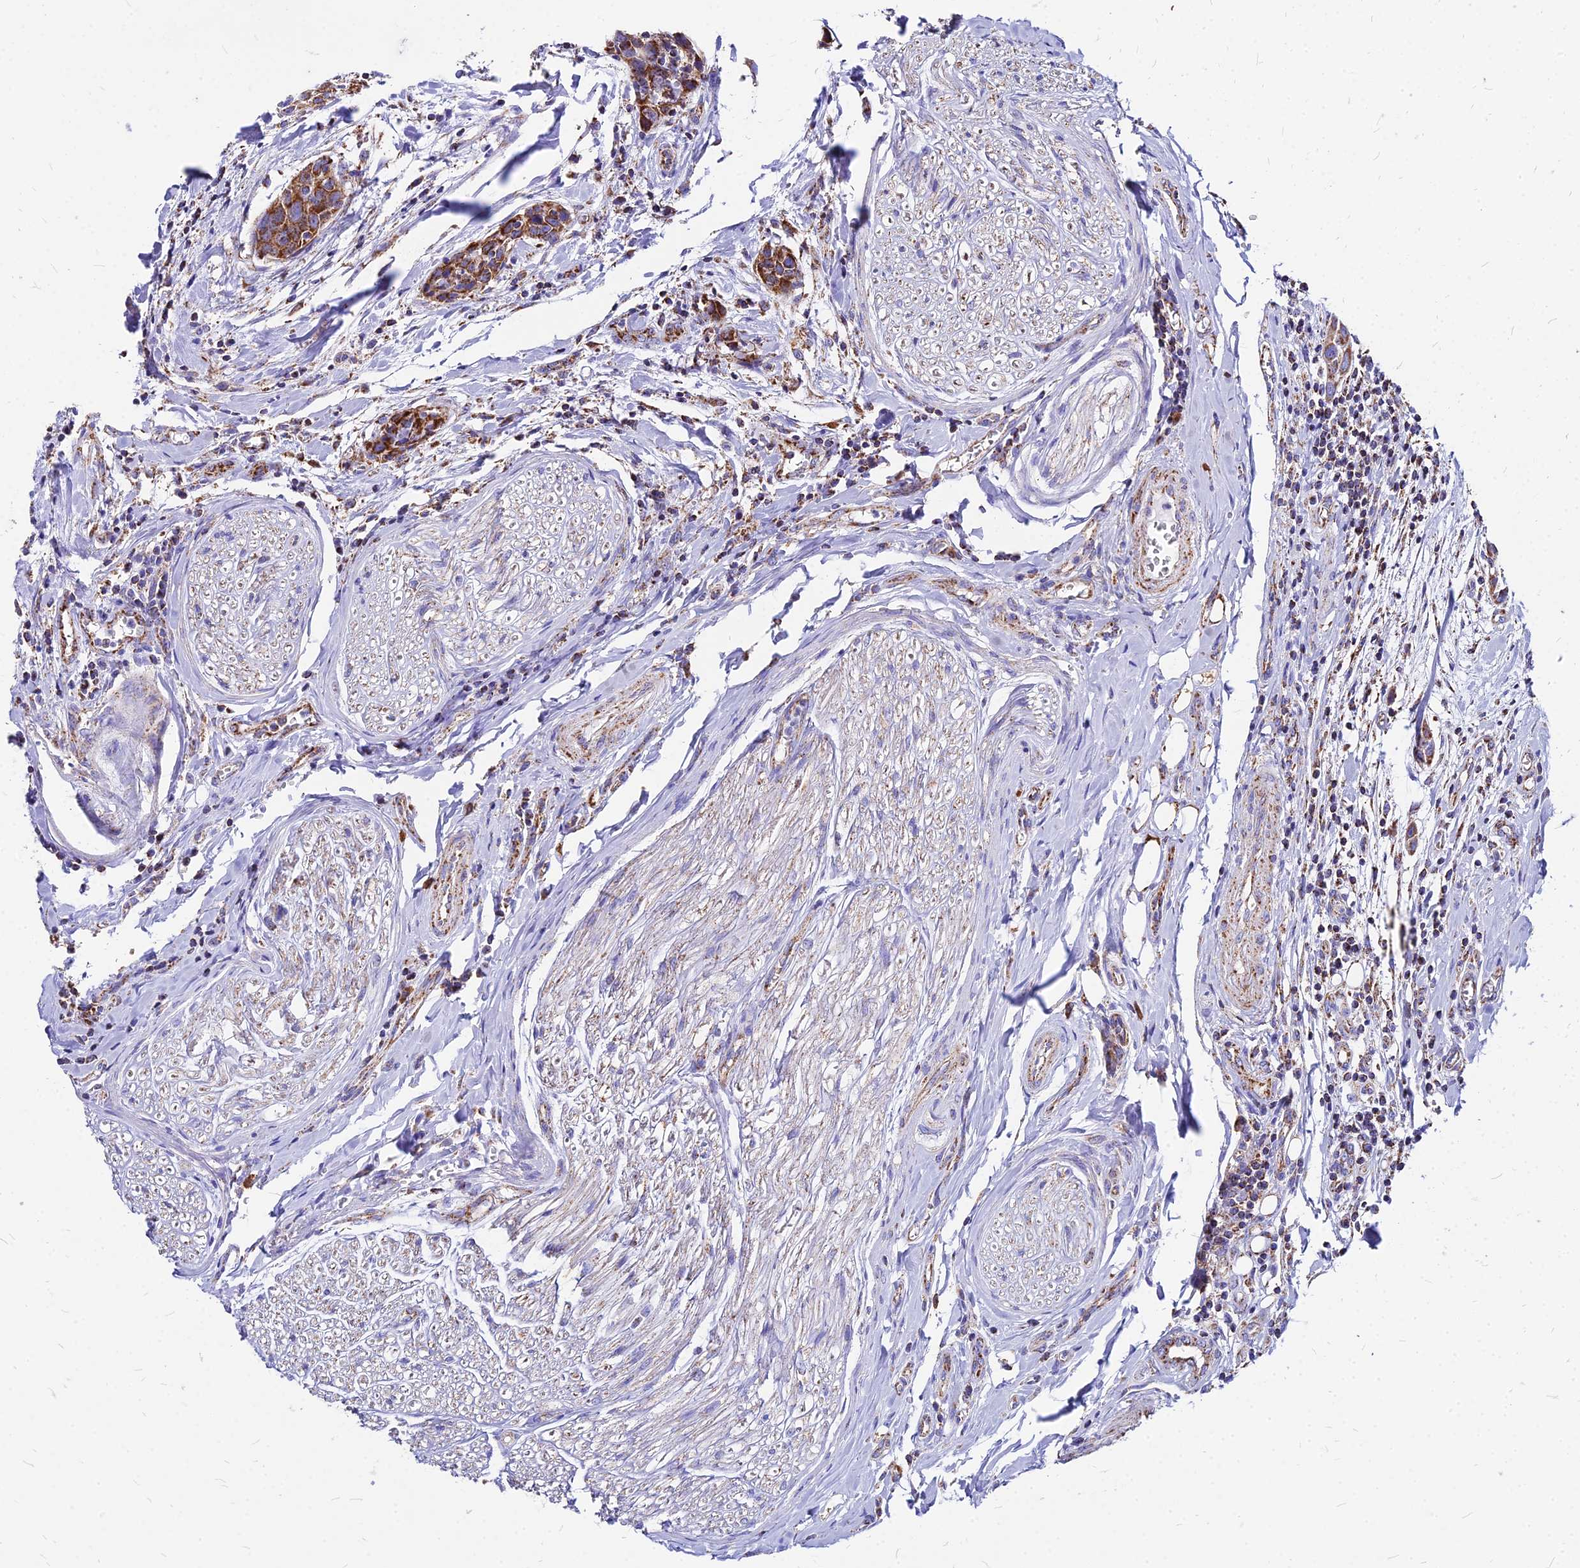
{"staining": {"intensity": "moderate", "quantity": ">75%", "location": "cytoplasmic/membranous"}, "tissue": "head and neck cancer", "cell_type": "Tumor cells", "image_type": "cancer", "snomed": [{"axis": "morphology", "description": "Squamous cell carcinoma, NOS"}, {"axis": "topography", "description": "Oral tissue"}, {"axis": "topography", "description": "Head-Neck"}], "caption": "Brown immunohistochemical staining in squamous cell carcinoma (head and neck) shows moderate cytoplasmic/membranous staining in about >75% of tumor cells. (DAB IHC, brown staining for protein, blue staining for nuclei).", "gene": "DLD", "patient": {"sex": "female", "age": 50}}